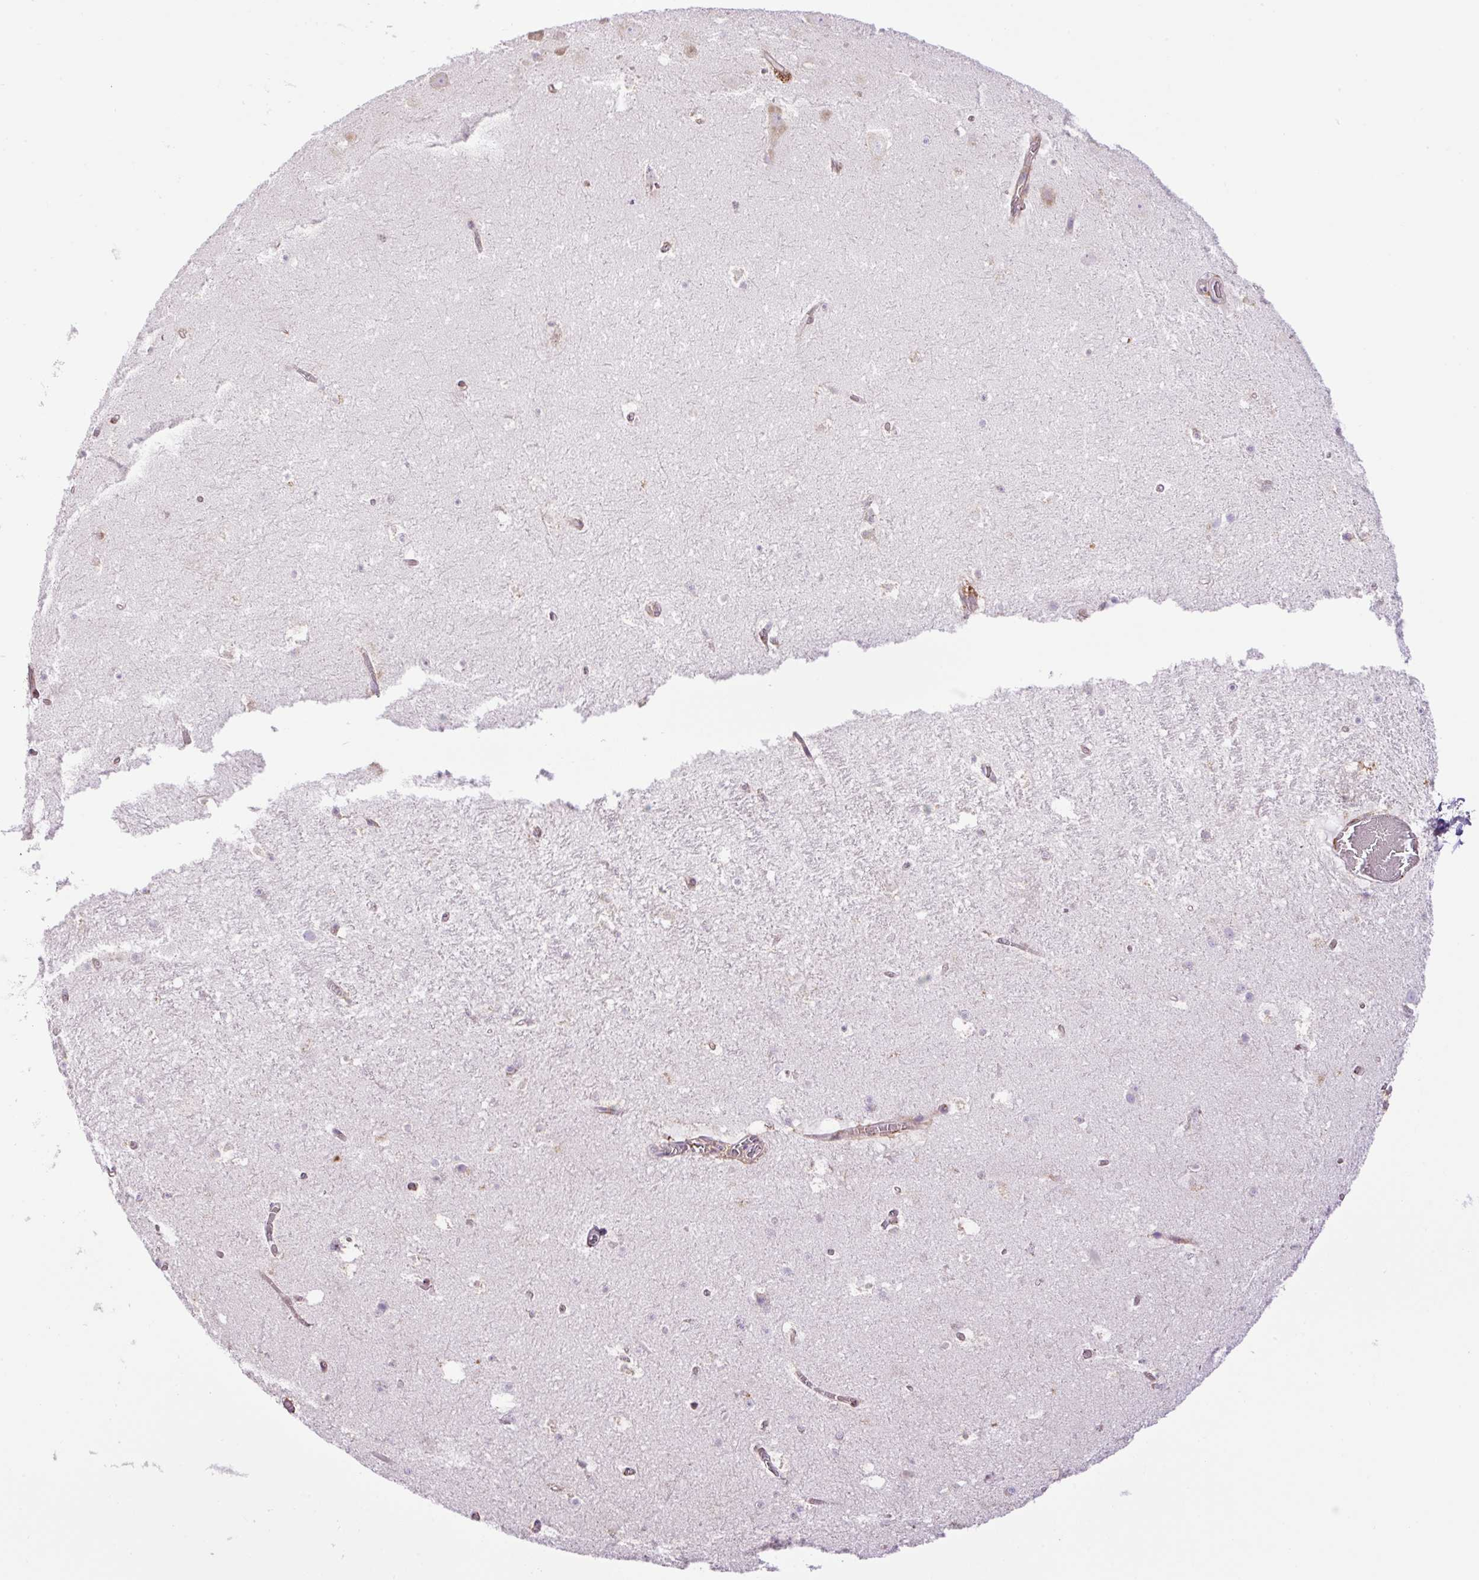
{"staining": {"intensity": "weak", "quantity": "<25%", "location": "nuclear"}, "tissue": "hippocampus", "cell_type": "Glial cells", "image_type": "normal", "snomed": [{"axis": "morphology", "description": "Normal tissue, NOS"}, {"axis": "topography", "description": "Hippocampus"}], "caption": "Immunohistochemistry histopathology image of unremarkable hippocampus stained for a protein (brown), which reveals no expression in glial cells. (DAB (3,3'-diaminobenzidine) immunohistochemistry visualized using brightfield microscopy, high magnification).", "gene": "POFUT1", "patient": {"sex": "female", "age": 42}}